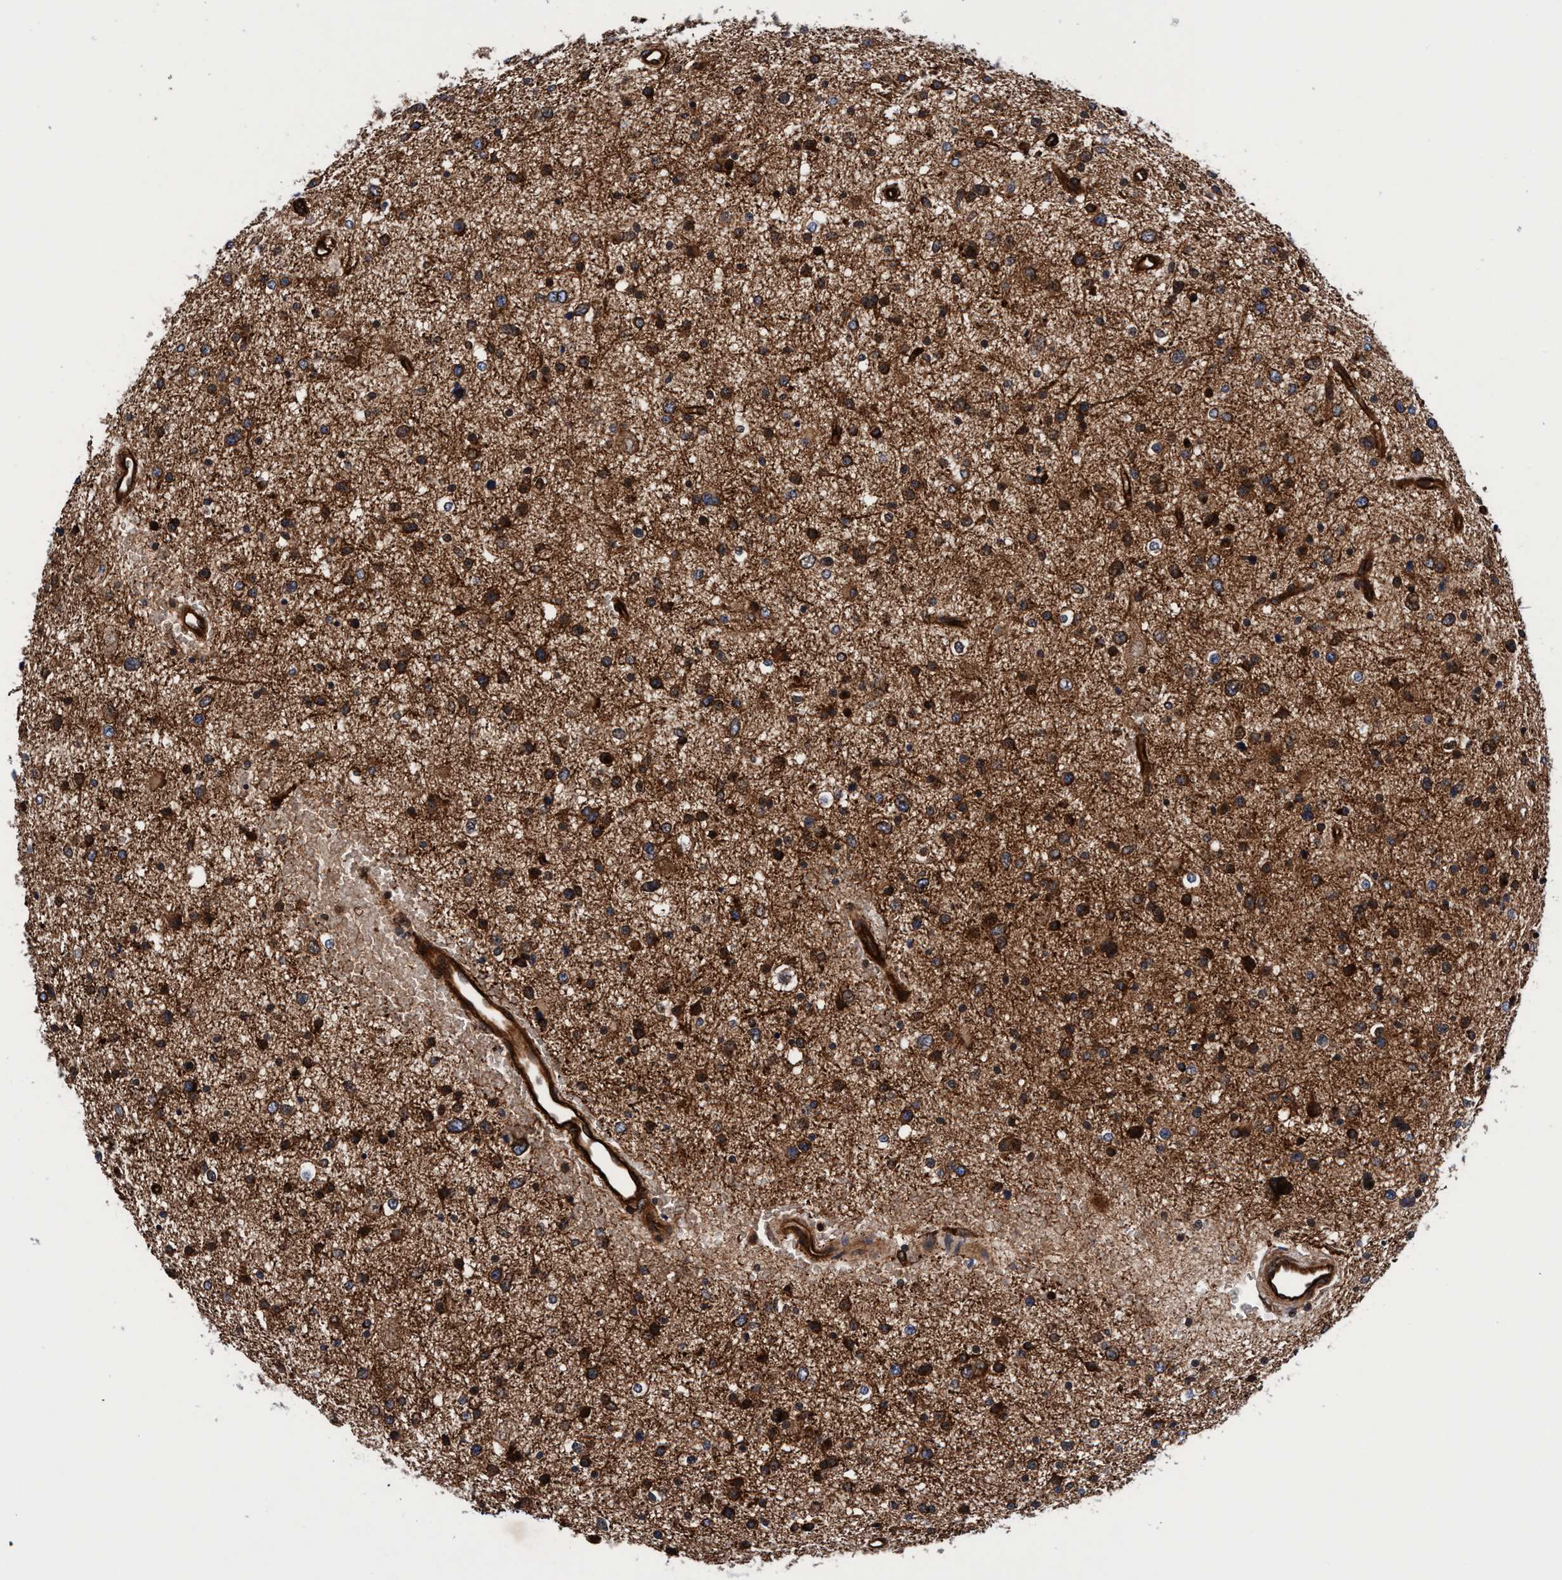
{"staining": {"intensity": "strong", "quantity": ">75%", "location": "cytoplasmic/membranous"}, "tissue": "glioma", "cell_type": "Tumor cells", "image_type": "cancer", "snomed": [{"axis": "morphology", "description": "Glioma, malignant, Low grade"}, {"axis": "topography", "description": "Brain"}], "caption": "Strong cytoplasmic/membranous staining for a protein is identified in about >75% of tumor cells of low-grade glioma (malignant) using immunohistochemistry (IHC).", "gene": "MCM3AP", "patient": {"sex": "female", "age": 37}}